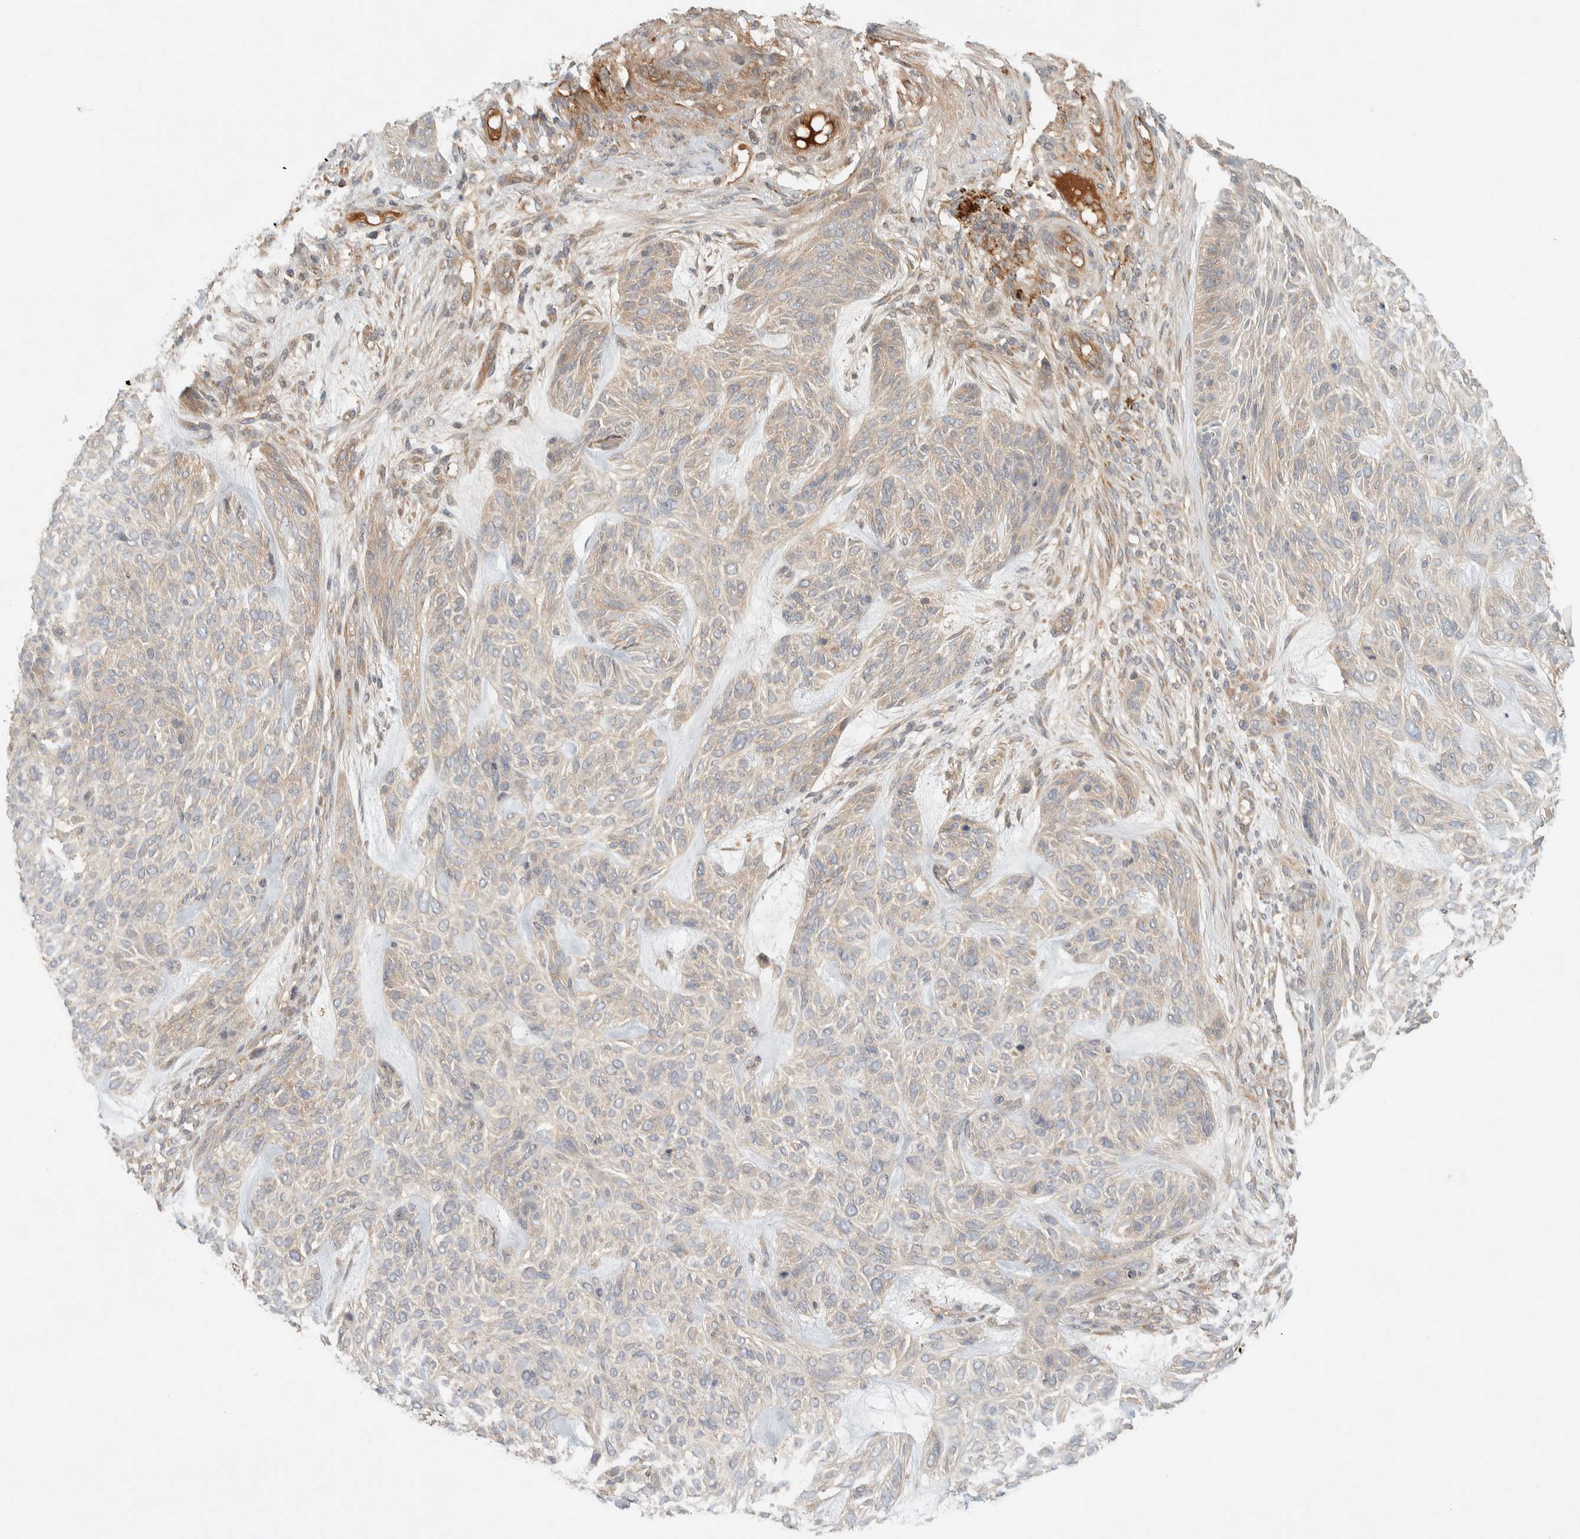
{"staining": {"intensity": "weak", "quantity": "<25%", "location": "cytoplasmic/membranous"}, "tissue": "skin cancer", "cell_type": "Tumor cells", "image_type": "cancer", "snomed": [{"axis": "morphology", "description": "Basal cell carcinoma"}, {"axis": "topography", "description": "Skin"}], "caption": "A photomicrograph of skin basal cell carcinoma stained for a protein shows no brown staining in tumor cells.", "gene": "FAM167A", "patient": {"sex": "male", "age": 55}}